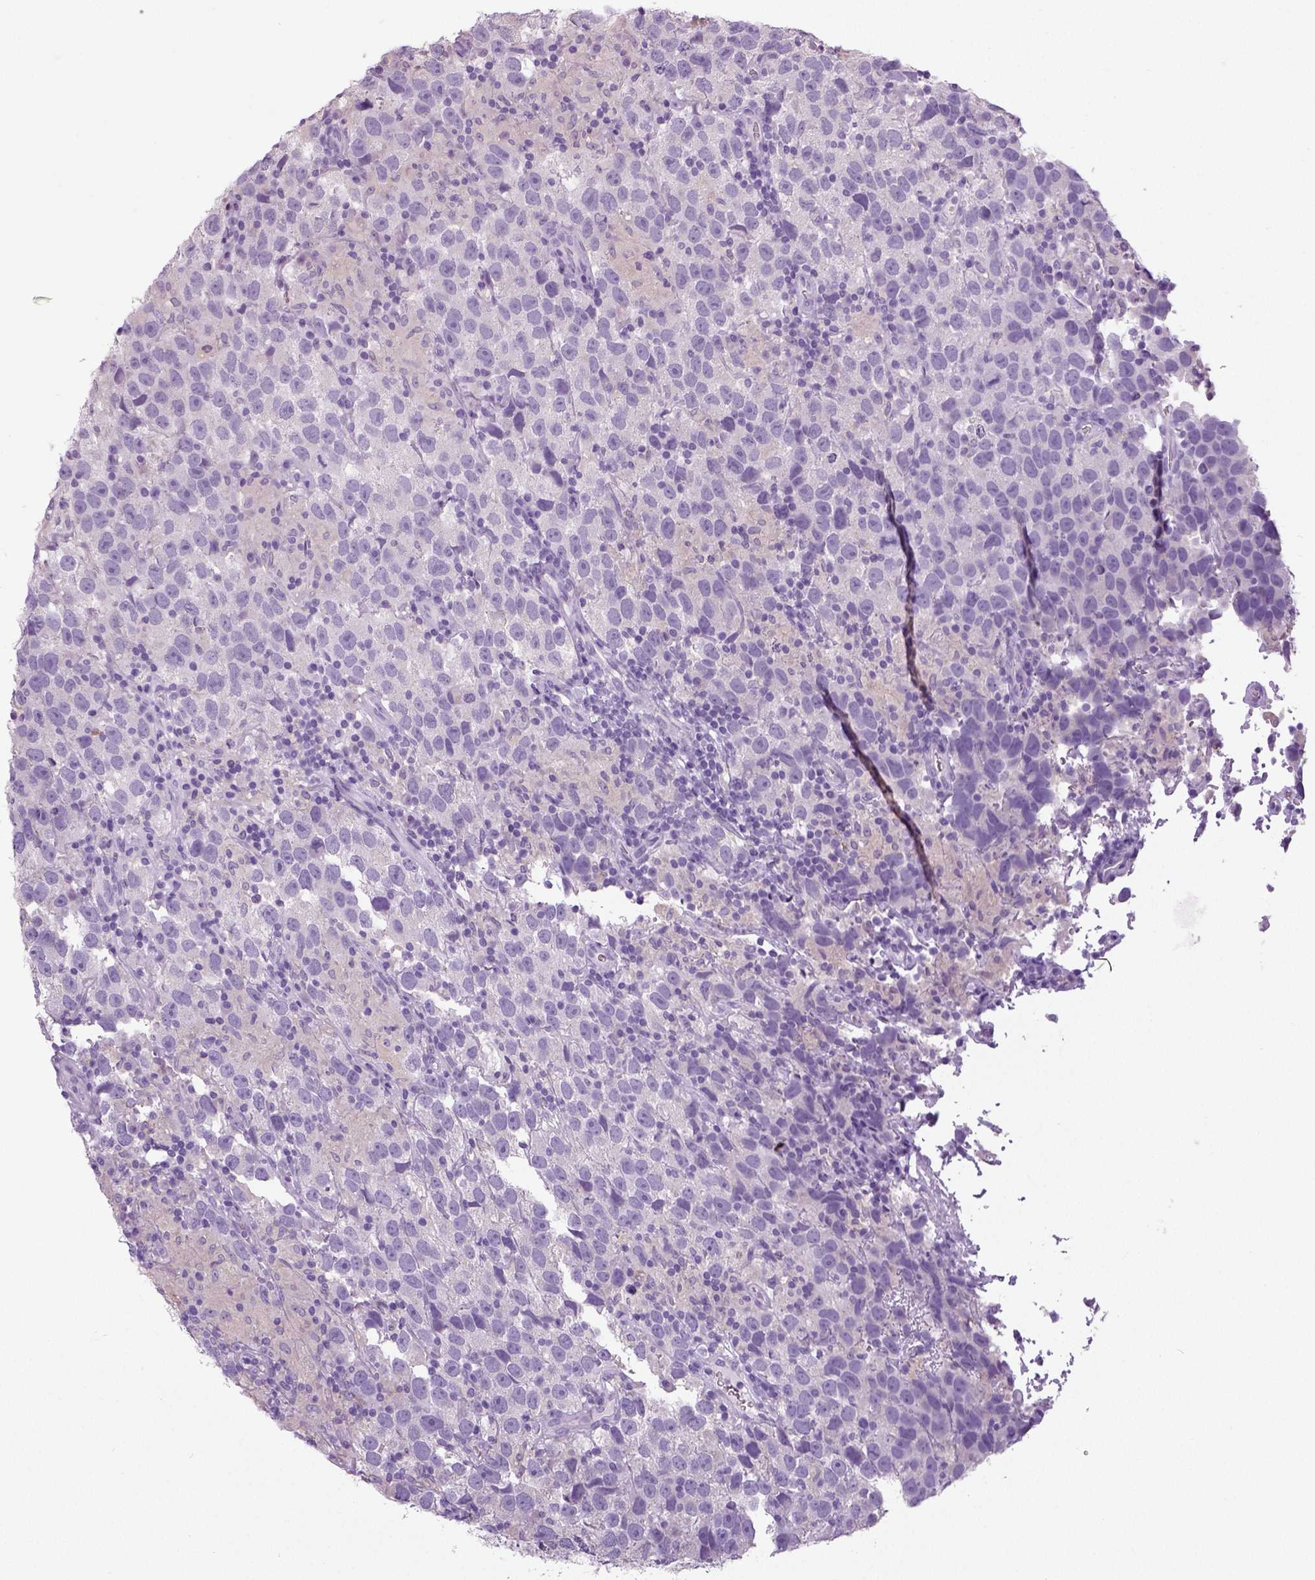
{"staining": {"intensity": "negative", "quantity": "none", "location": "none"}, "tissue": "testis cancer", "cell_type": "Tumor cells", "image_type": "cancer", "snomed": [{"axis": "morphology", "description": "Seminoma, NOS"}, {"axis": "topography", "description": "Testis"}], "caption": "The IHC photomicrograph has no significant expression in tumor cells of testis seminoma tissue.", "gene": "NECAB2", "patient": {"sex": "male", "age": 26}}